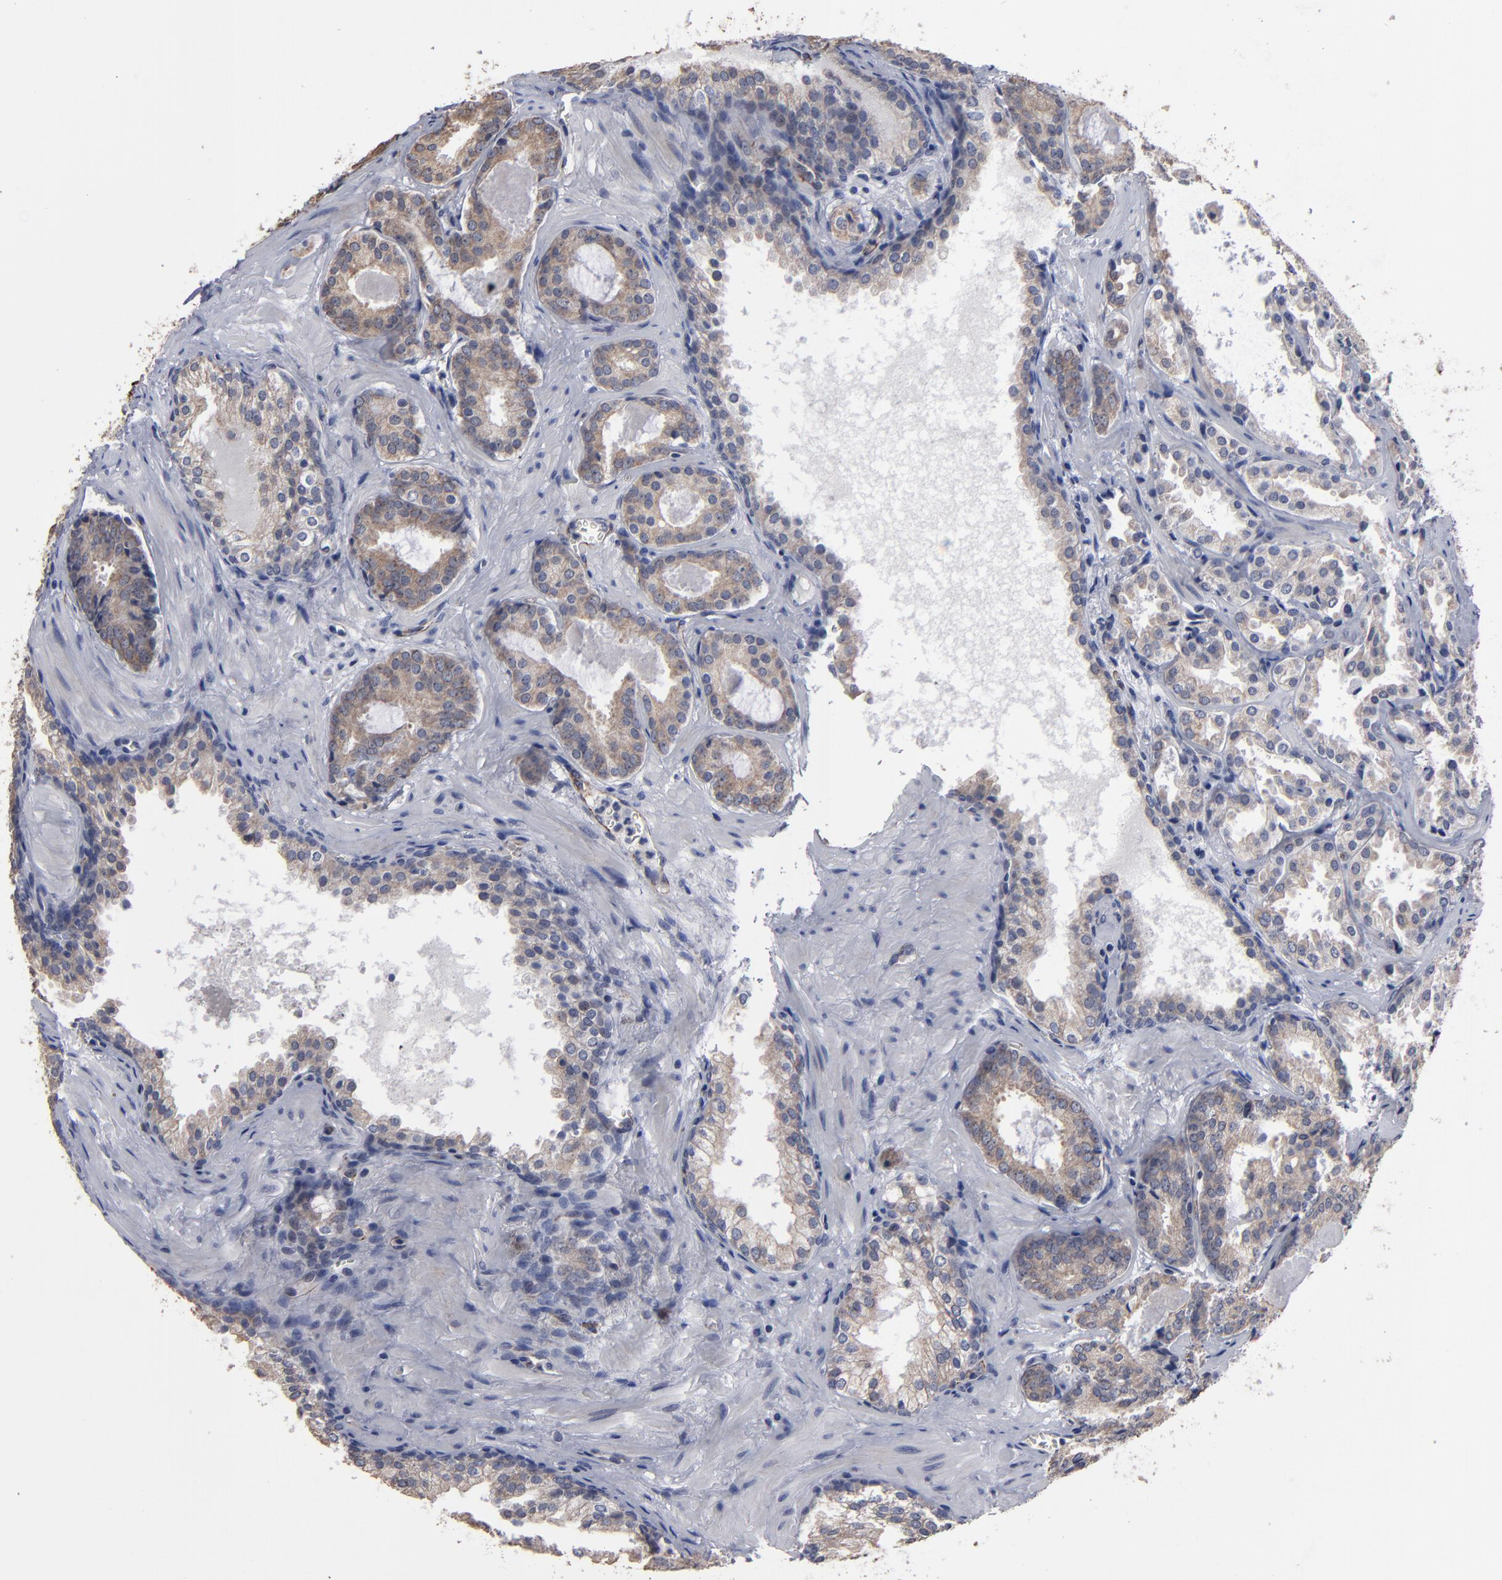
{"staining": {"intensity": "moderate", "quantity": ">75%", "location": "cytoplasmic/membranous"}, "tissue": "prostate cancer", "cell_type": "Tumor cells", "image_type": "cancer", "snomed": [{"axis": "morphology", "description": "Adenocarcinoma, Medium grade"}, {"axis": "topography", "description": "Prostate"}], "caption": "Immunohistochemistry (DAB) staining of prostate cancer demonstrates moderate cytoplasmic/membranous protein staining in about >75% of tumor cells.", "gene": "ZNF175", "patient": {"sex": "male", "age": 64}}